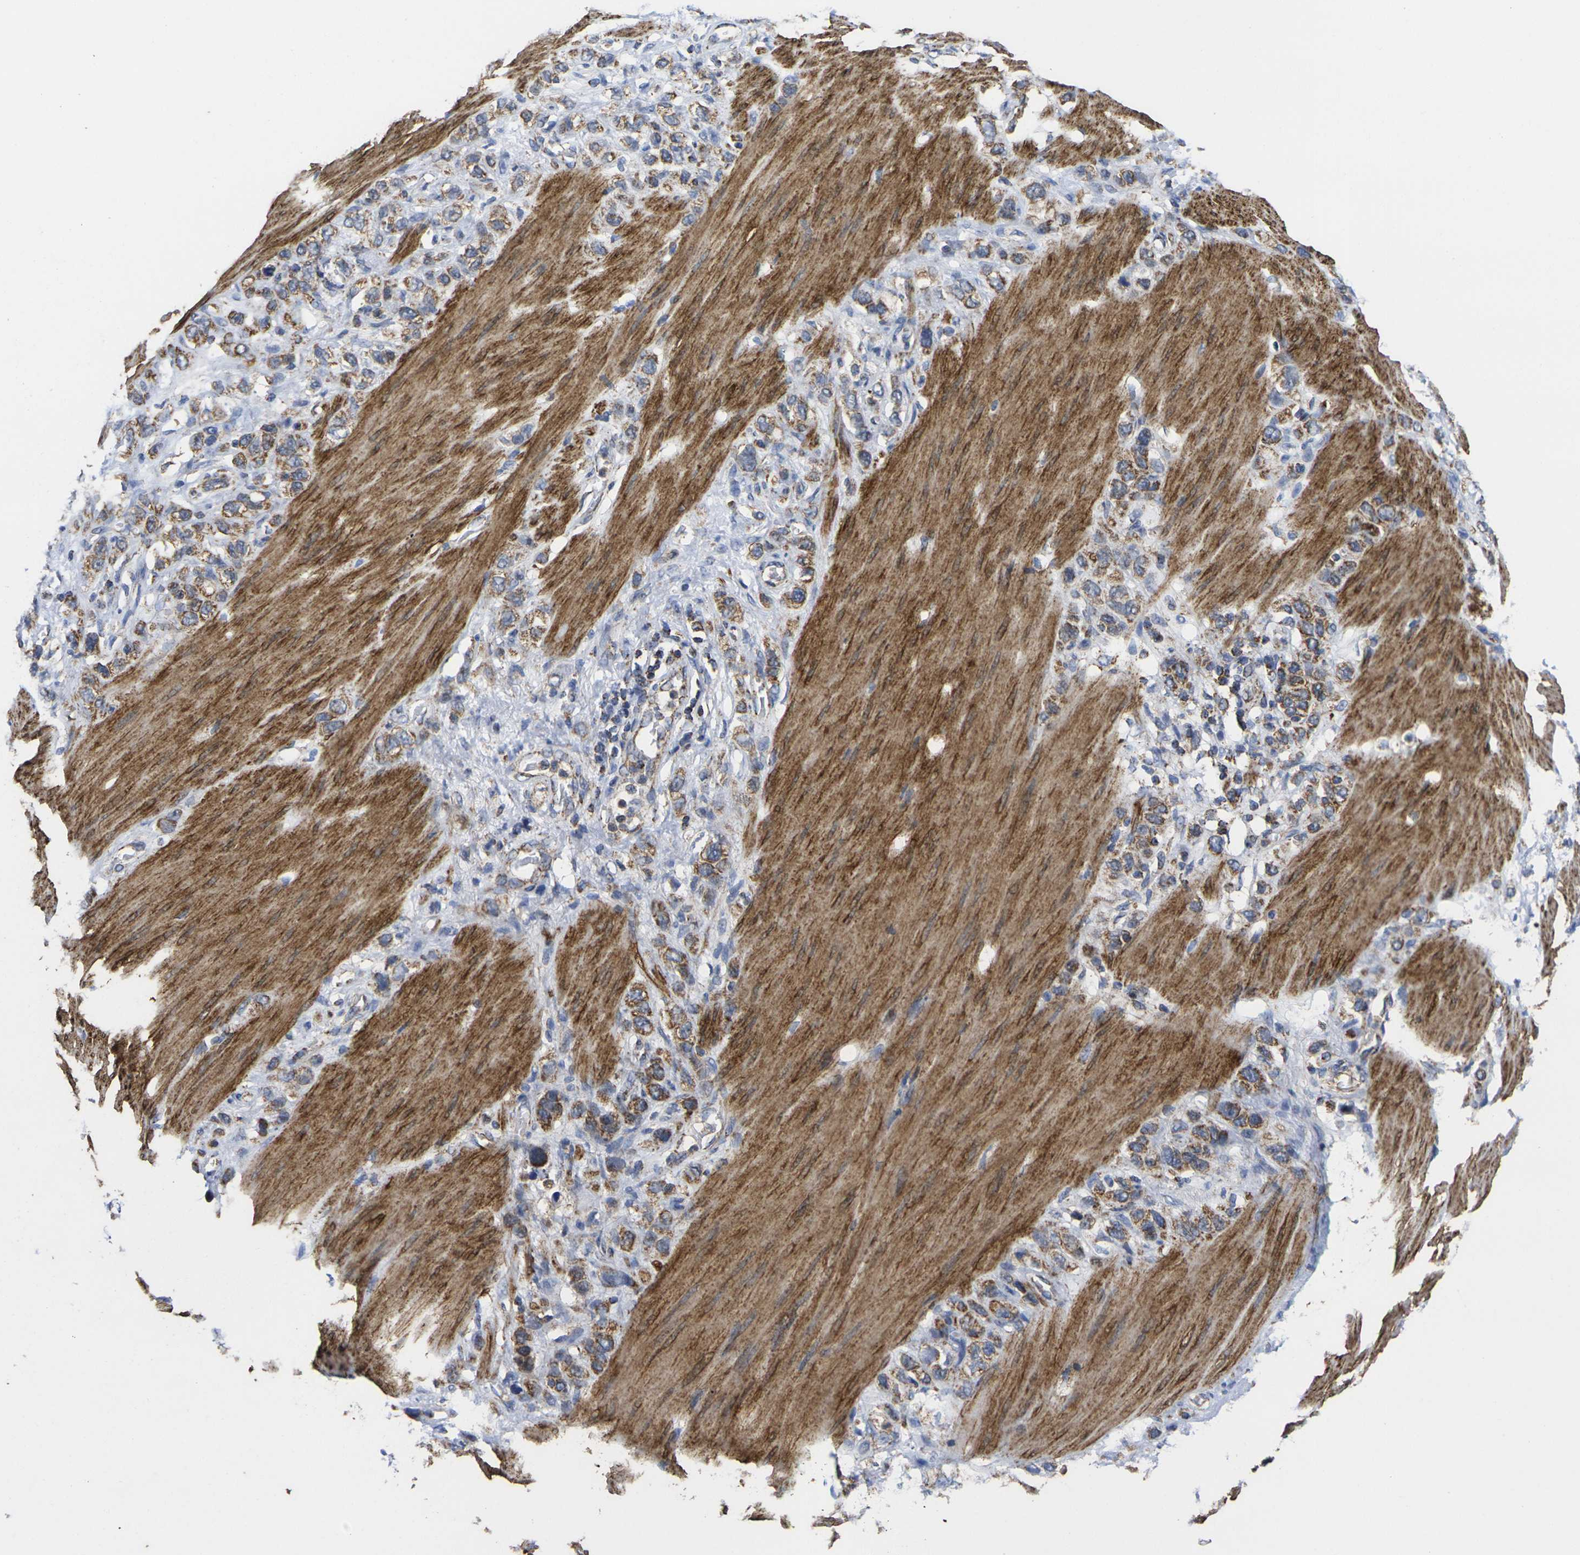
{"staining": {"intensity": "strong", "quantity": "25%-75%", "location": "cytoplasmic/membranous"}, "tissue": "stomach cancer", "cell_type": "Tumor cells", "image_type": "cancer", "snomed": [{"axis": "morphology", "description": "Adenocarcinoma, NOS"}, {"axis": "morphology", "description": "Adenocarcinoma, High grade"}, {"axis": "topography", "description": "Stomach, upper"}, {"axis": "topography", "description": "Stomach, lower"}], "caption": "Immunohistochemistry (IHC) of human stomach high-grade adenocarcinoma demonstrates high levels of strong cytoplasmic/membranous positivity in about 25%-75% of tumor cells.", "gene": "P2RY11", "patient": {"sex": "female", "age": 65}}